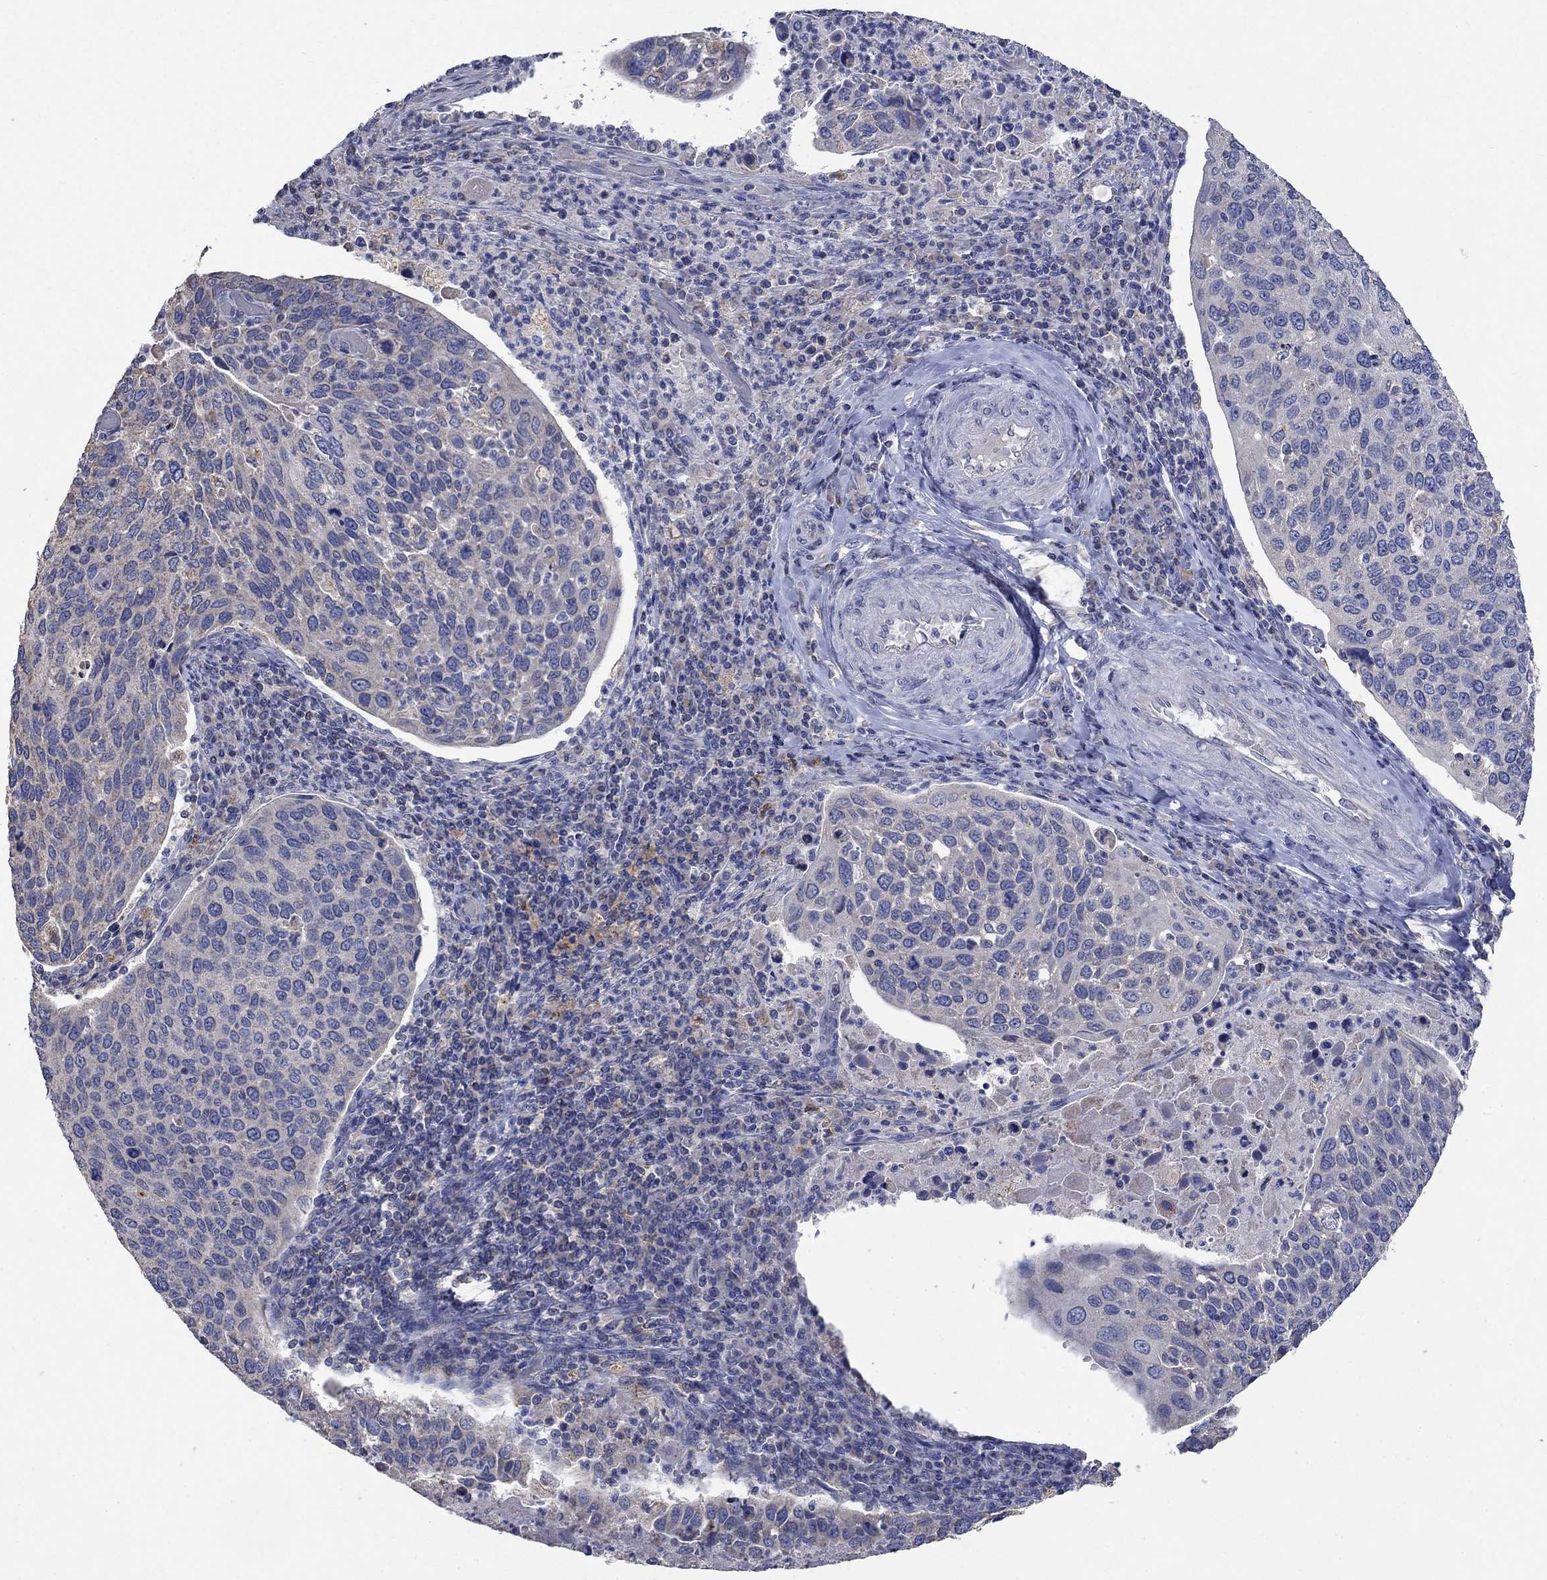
{"staining": {"intensity": "negative", "quantity": "none", "location": "none"}, "tissue": "cervical cancer", "cell_type": "Tumor cells", "image_type": "cancer", "snomed": [{"axis": "morphology", "description": "Squamous cell carcinoma, NOS"}, {"axis": "topography", "description": "Cervix"}], "caption": "DAB (3,3'-diaminobenzidine) immunohistochemical staining of cervical cancer (squamous cell carcinoma) shows no significant staining in tumor cells.", "gene": "UGT8", "patient": {"sex": "female", "age": 54}}